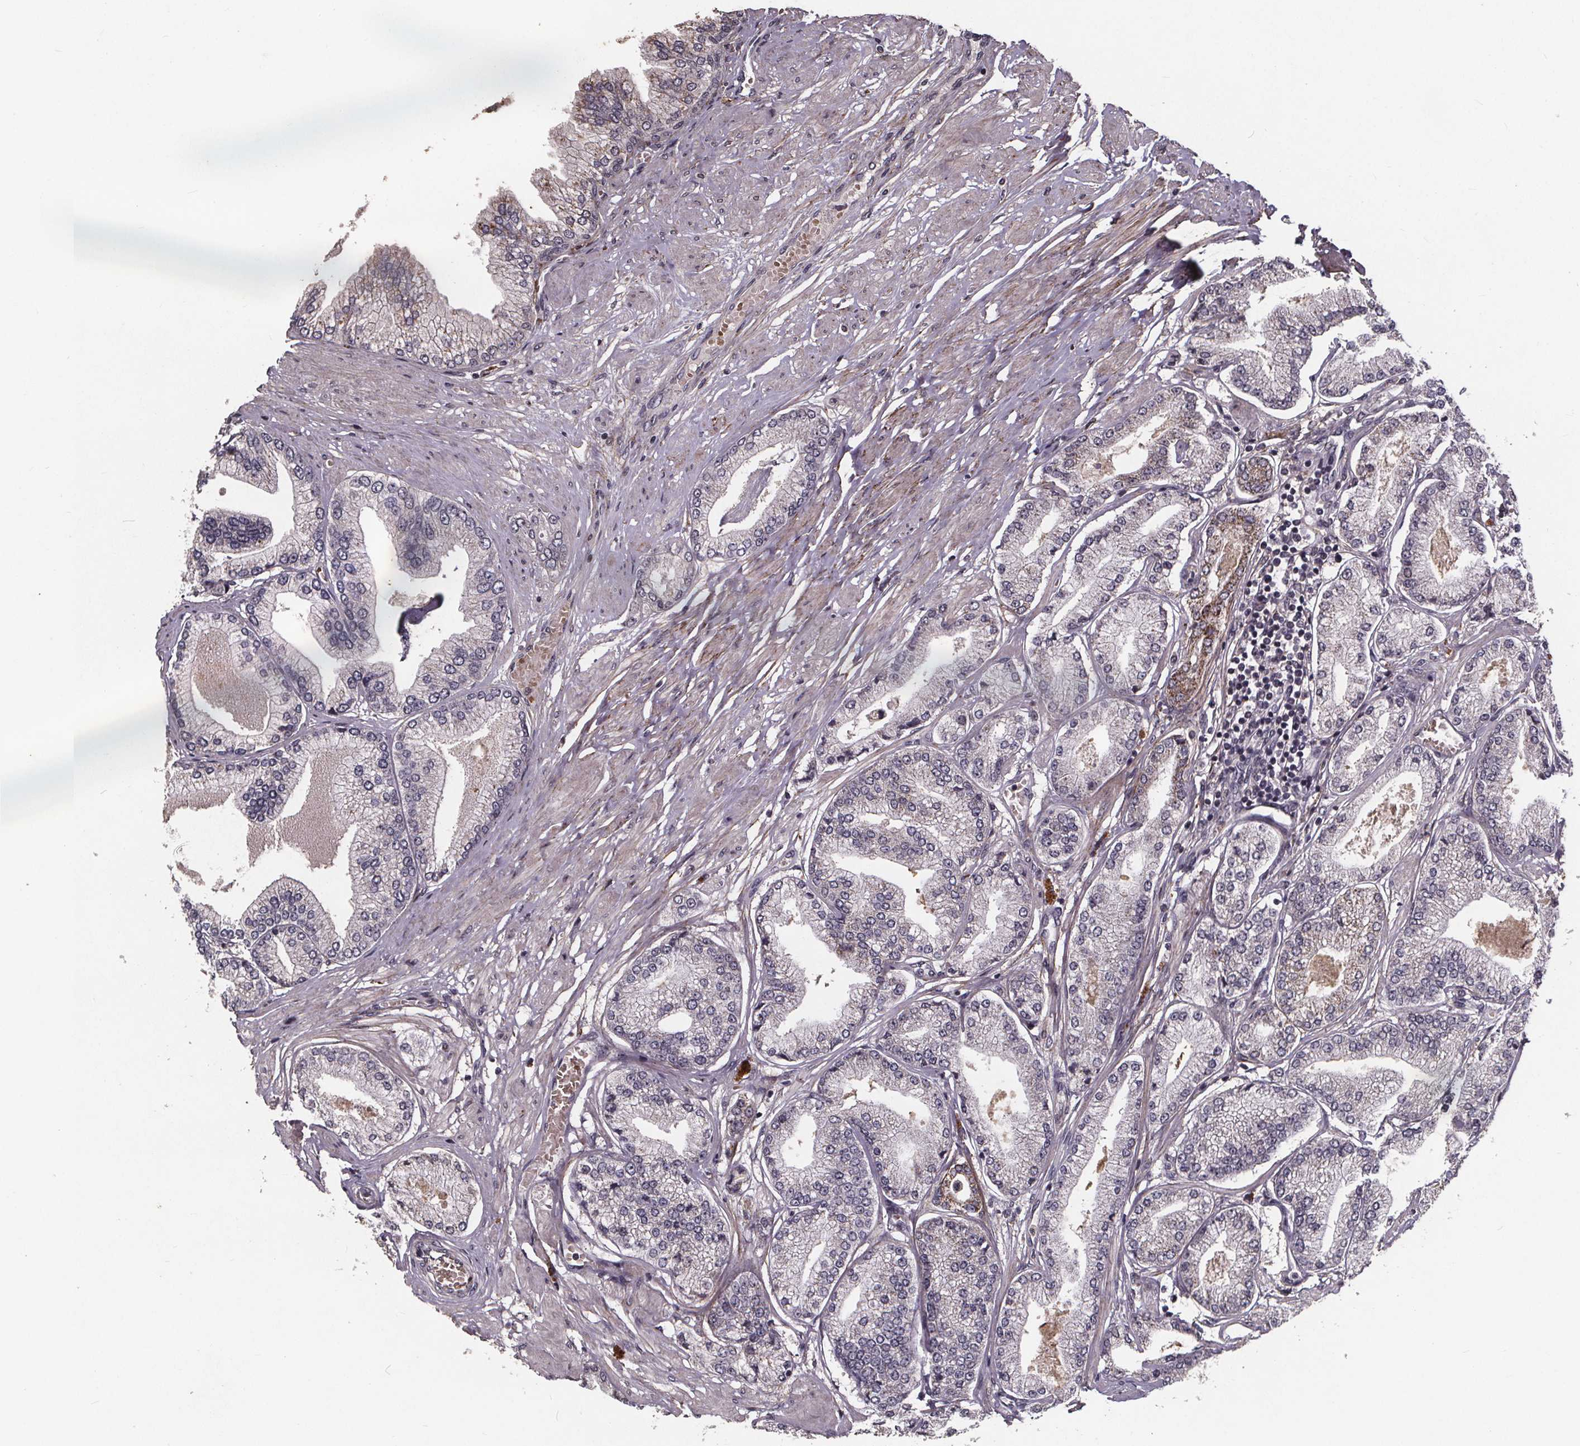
{"staining": {"intensity": "negative", "quantity": "none", "location": "none"}, "tissue": "prostate cancer", "cell_type": "Tumor cells", "image_type": "cancer", "snomed": [{"axis": "morphology", "description": "Adenocarcinoma, Low grade"}, {"axis": "topography", "description": "Prostate"}], "caption": "Tumor cells show no significant staining in prostate cancer.", "gene": "GPX3", "patient": {"sex": "male", "age": 55}}